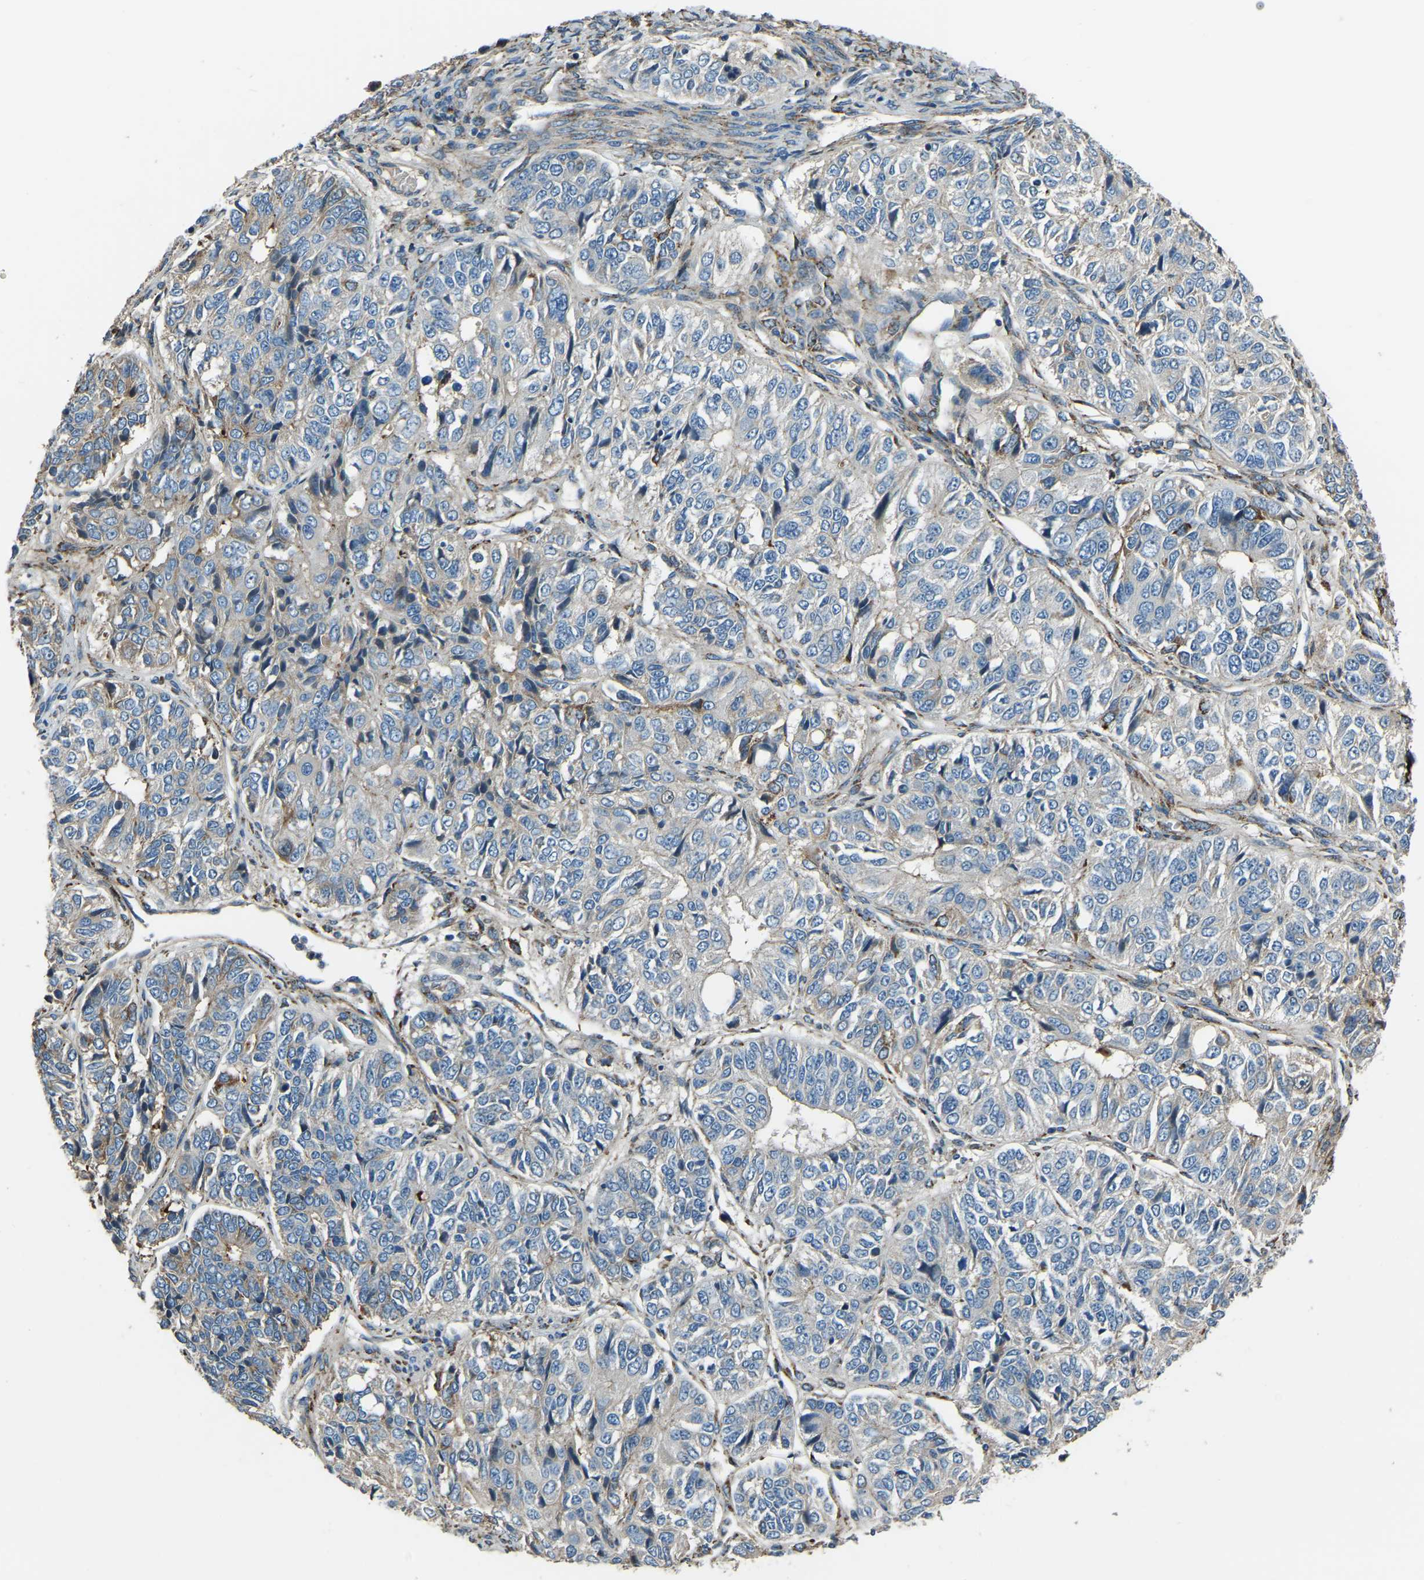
{"staining": {"intensity": "negative", "quantity": "none", "location": "none"}, "tissue": "ovarian cancer", "cell_type": "Tumor cells", "image_type": "cancer", "snomed": [{"axis": "morphology", "description": "Carcinoma, endometroid"}, {"axis": "topography", "description": "Ovary"}], "caption": "An immunohistochemistry photomicrograph of ovarian endometroid carcinoma is shown. There is no staining in tumor cells of ovarian endometroid carcinoma.", "gene": "COL3A1", "patient": {"sex": "female", "age": 51}}